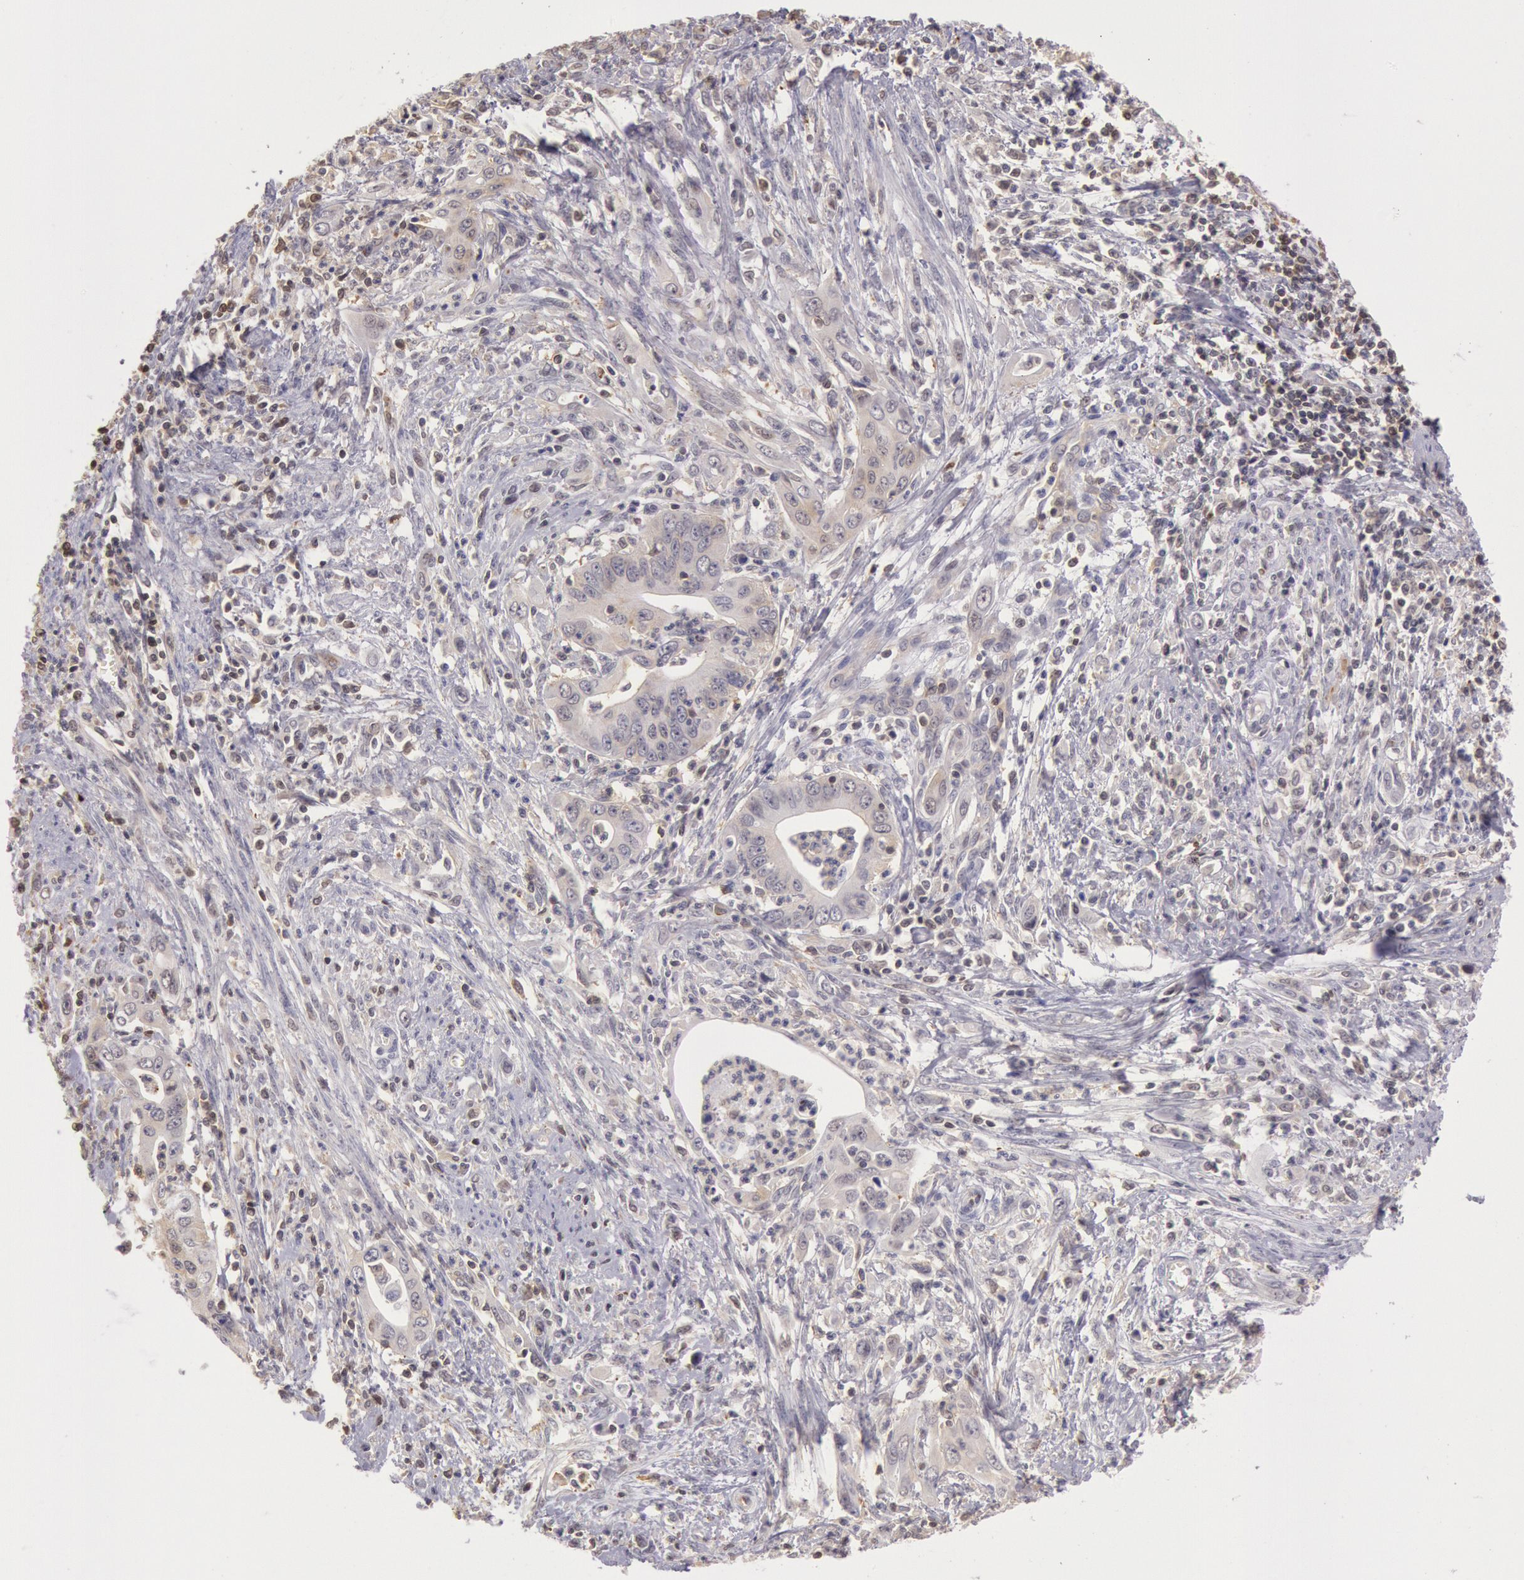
{"staining": {"intensity": "weak", "quantity": "<25%", "location": "cytoplasmic/membranous"}, "tissue": "cervical cancer", "cell_type": "Tumor cells", "image_type": "cancer", "snomed": [{"axis": "morphology", "description": "Normal tissue, NOS"}, {"axis": "morphology", "description": "Adenocarcinoma, NOS"}, {"axis": "topography", "description": "Cervix"}], "caption": "Immunohistochemical staining of adenocarcinoma (cervical) reveals no significant positivity in tumor cells.", "gene": "HIF1A", "patient": {"sex": "female", "age": 34}}